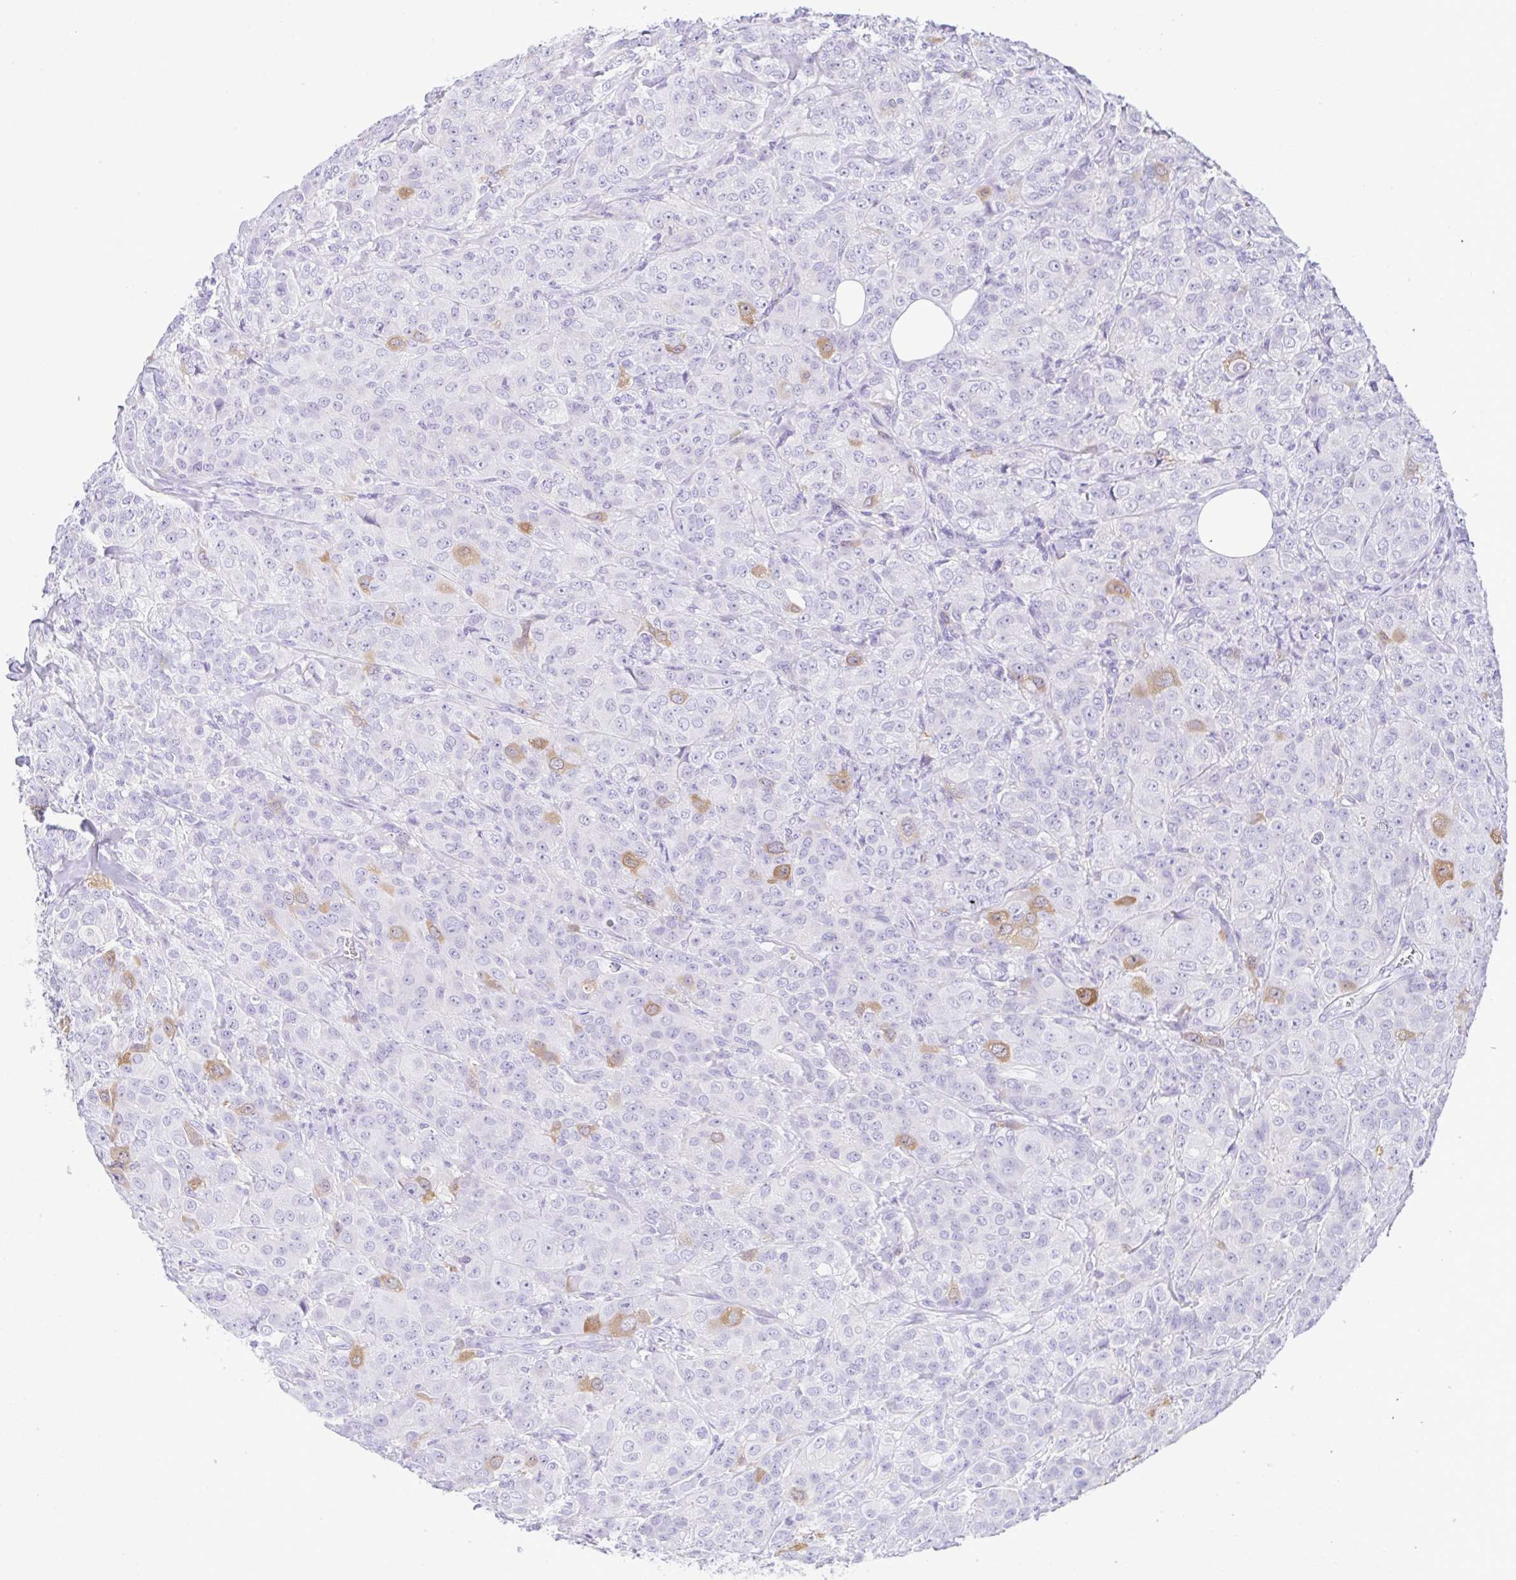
{"staining": {"intensity": "moderate", "quantity": "<25%", "location": "cytoplasmic/membranous"}, "tissue": "breast cancer", "cell_type": "Tumor cells", "image_type": "cancer", "snomed": [{"axis": "morphology", "description": "Normal tissue, NOS"}, {"axis": "morphology", "description": "Duct carcinoma"}, {"axis": "topography", "description": "Breast"}], "caption": "Brown immunohistochemical staining in human breast intraductal carcinoma shows moderate cytoplasmic/membranous staining in approximately <25% of tumor cells. (DAB (3,3'-diaminobenzidine) = brown stain, brightfield microscopy at high magnification).", "gene": "RRM2", "patient": {"sex": "female", "age": 43}}